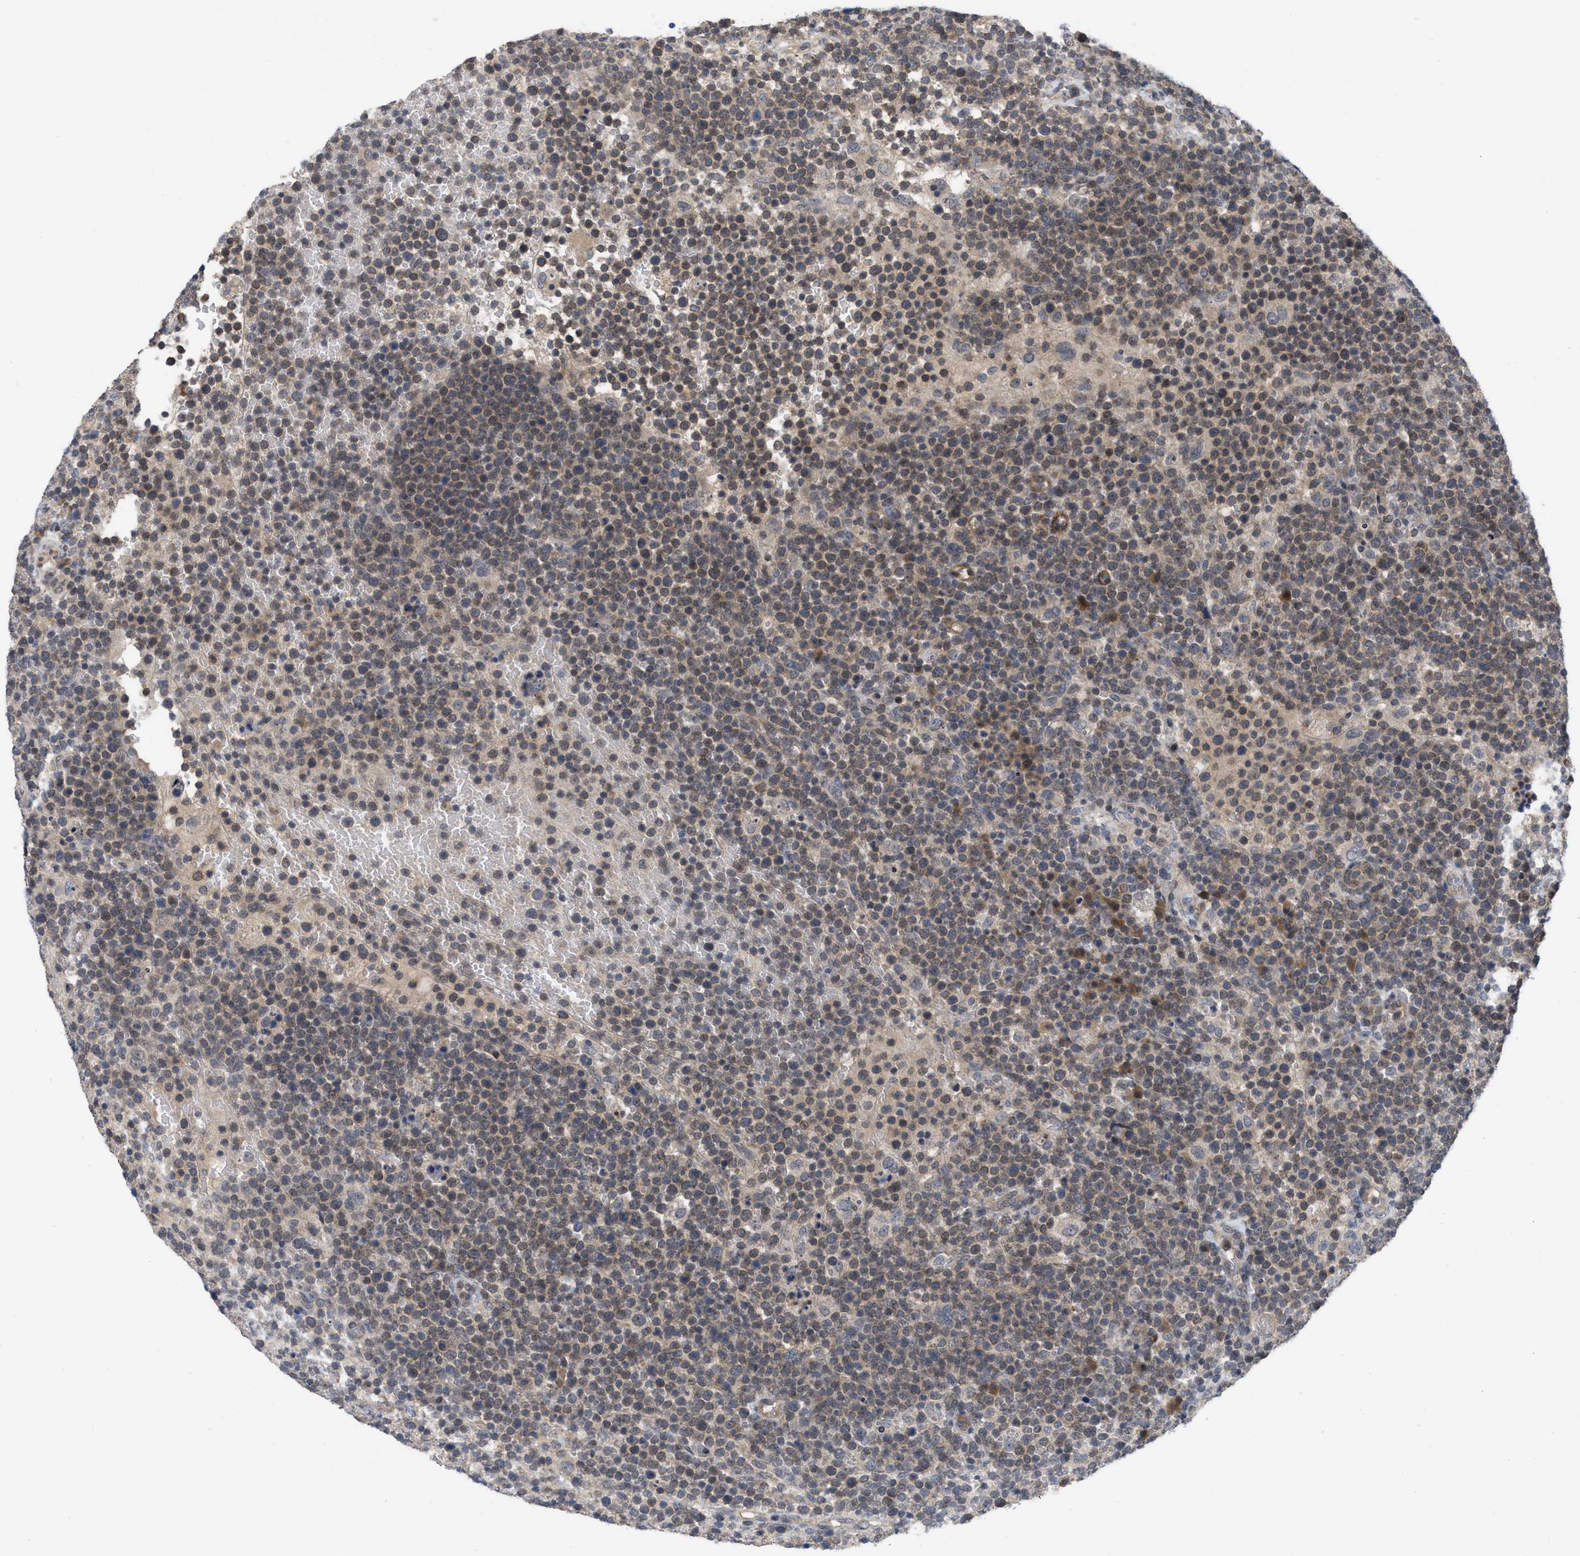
{"staining": {"intensity": "weak", "quantity": ">75%", "location": "cytoplasmic/membranous"}, "tissue": "lymphoma", "cell_type": "Tumor cells", "image_type": "cancer", "snomed": [{"axis": "morphology", "description": "Malignant lymphoma, non-Hodgkin's type, High grade"}, {"axis": "topography", "description": "Lymph node"}], "caption": "Human lymphoma stained with a brown dye displays weak cytoplasmic/membranous positive positivity in approximately >75% of tumor cells.", "gene": "LDAF1", "patient": {"sex": "male", "age": 61}}